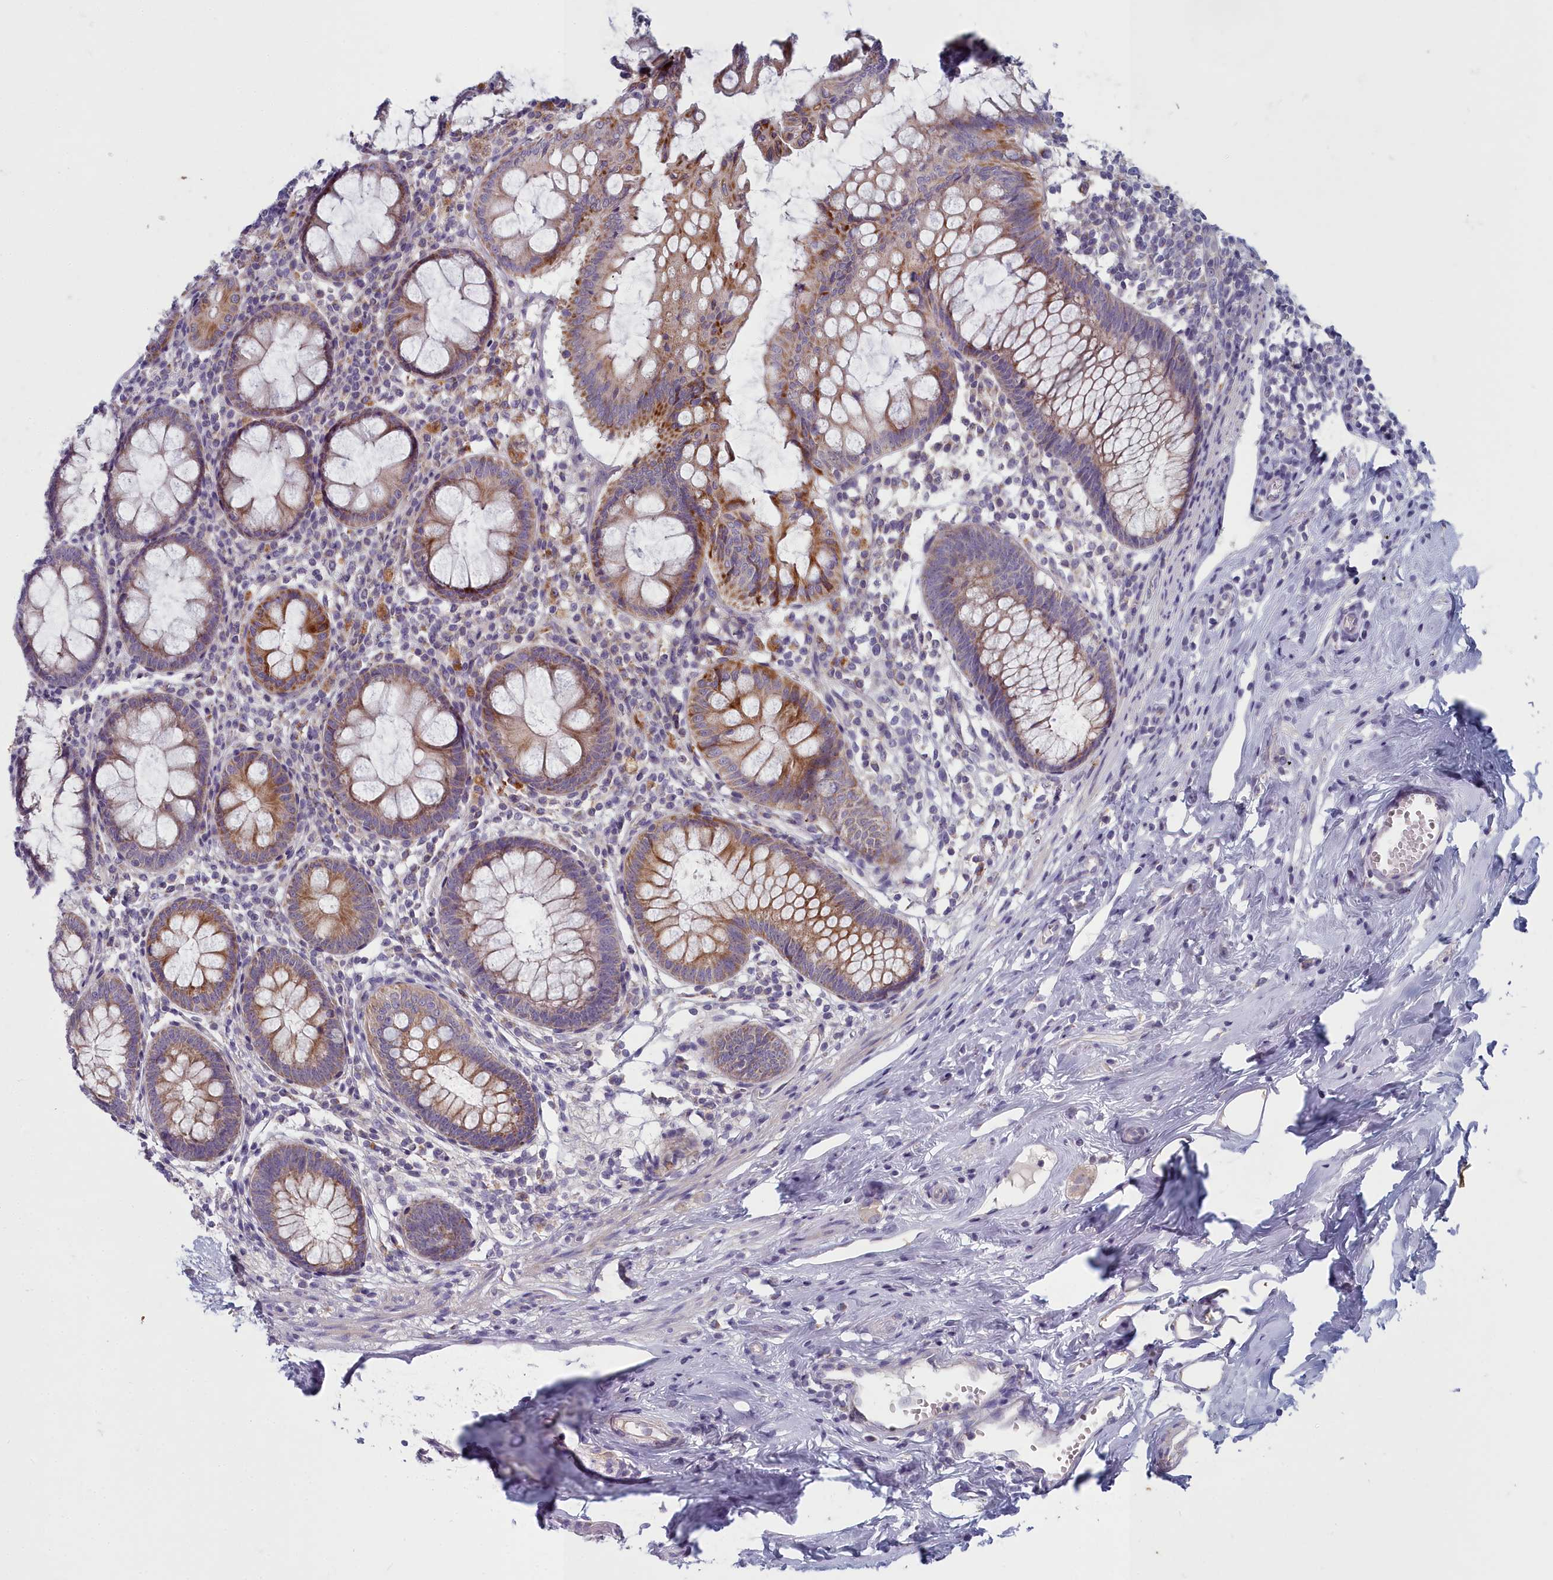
{"staining": {"intensity": "moderate", "quantity": ">75%", "location": "cytoplasmic/membranous"}, "tissue": "appendix", "cell_type": "Glandular cells", "image_type": "normal", "snomed": [{"axis": "morphology", "description": "Normal tissue, NOS"}, {"axis": "topography", "description": "Appendix"}], "caption": "IHC staining of normal appendix, which displays medium levels of moderate cytoplasmic/membranous expression in approximately >75% of glandular cells indicating moderate cytoplasmic/membranous protein positivity. The staining was performed using DAB (brown) for protein detection and nuclei were counterstained in hematoxylin (blue).", "gene": "INSYN2A", "patient": {"sex": "female", "age": 51}}